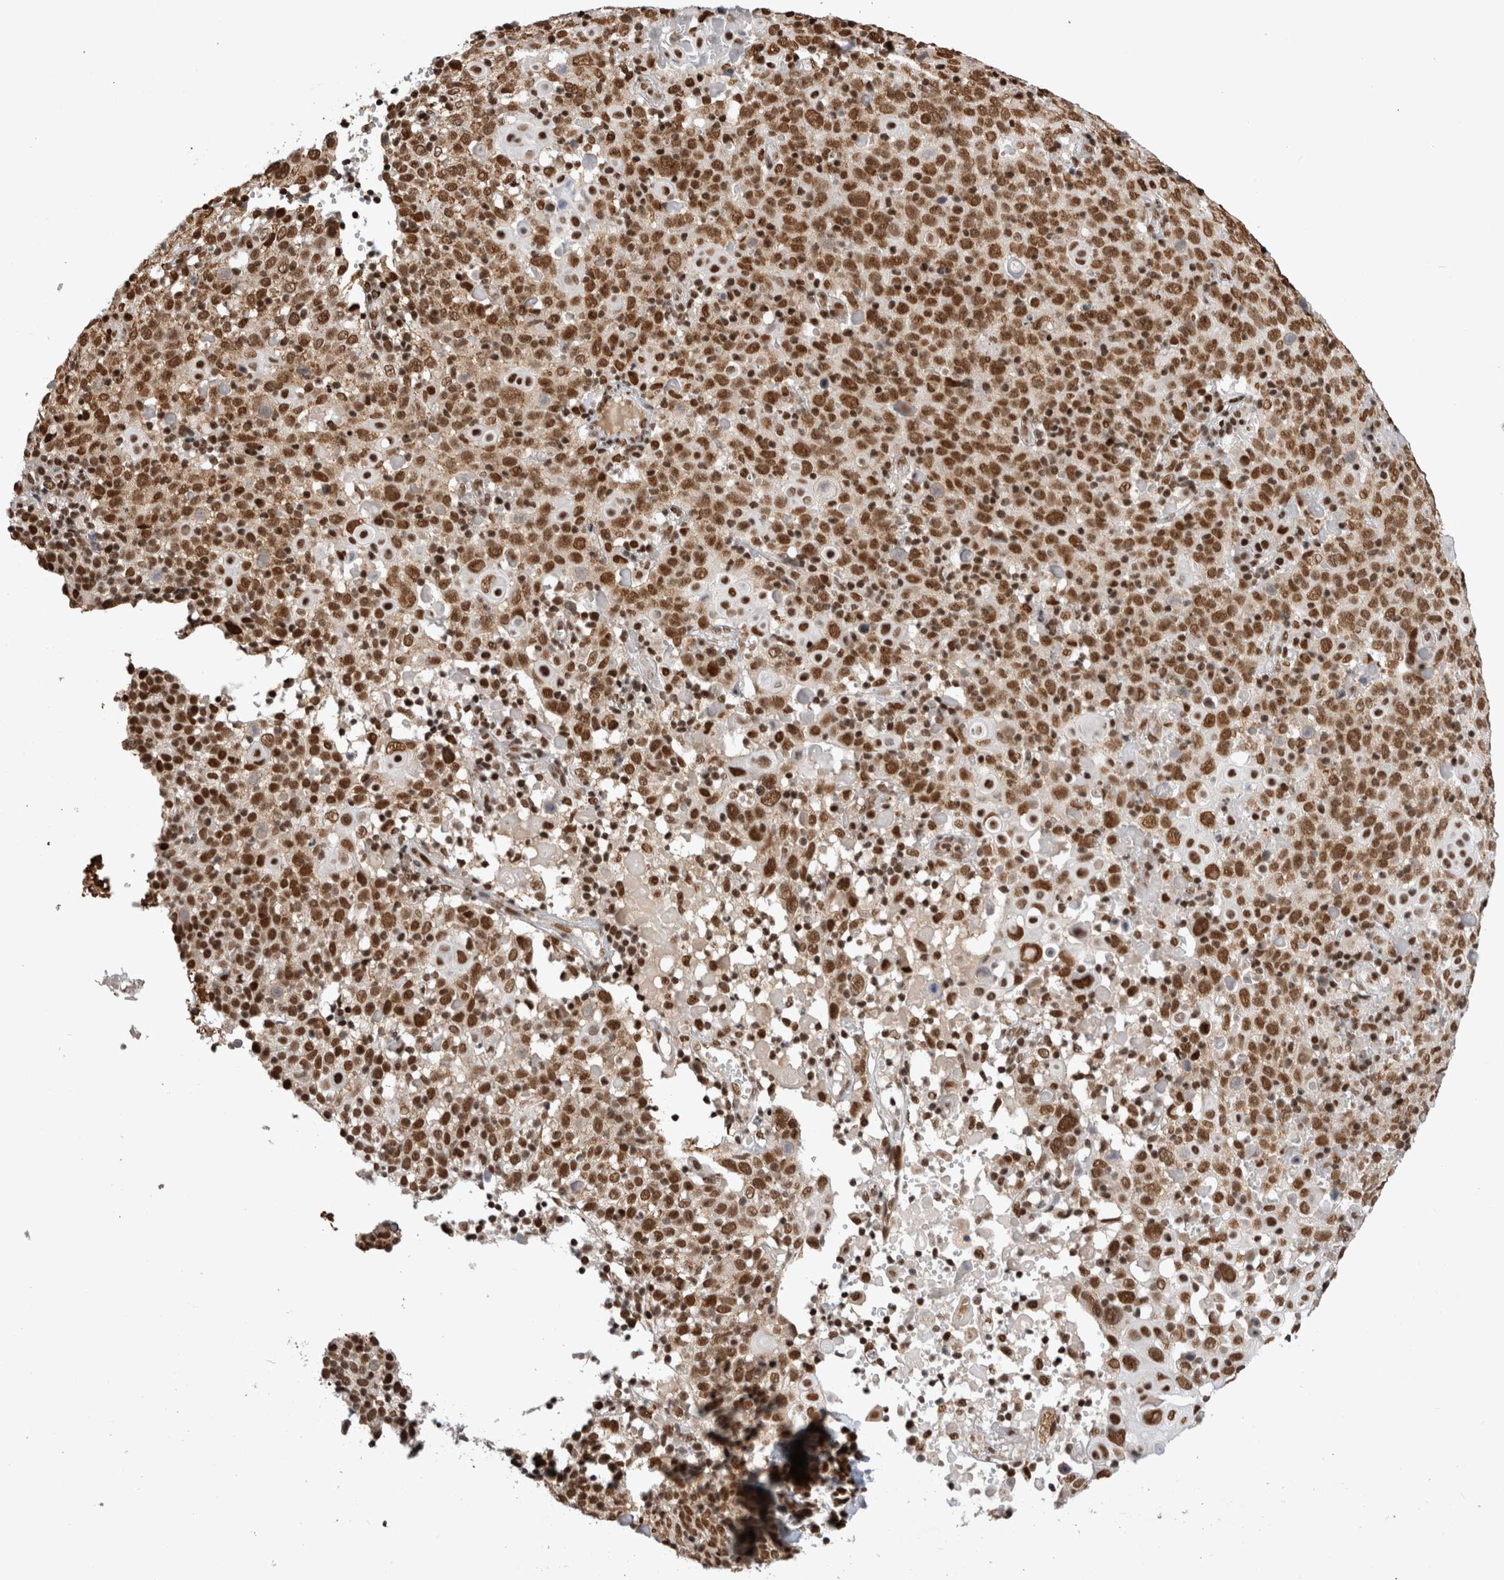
{"staining": {"intensity": "strong", "quantity": ">75%", "location": "nuclear"}, "tissue": "cervical cancer", "cell_type": "Tumor cells", "image_type": "cancer", "snomed": [{"axis": "morphology", "description": "Squamous cell carcinoma, NOS"}, {"axis": "topography", "description": "Cervix"}], "caption": "This is a photomicrograph of immunohistochemistry (IHC) staining of cervical cancer, which shows strong staining in the nuclear of tumor cells.", "gene": "EYA2", "patient": {"sex": "female", "age": 74}}